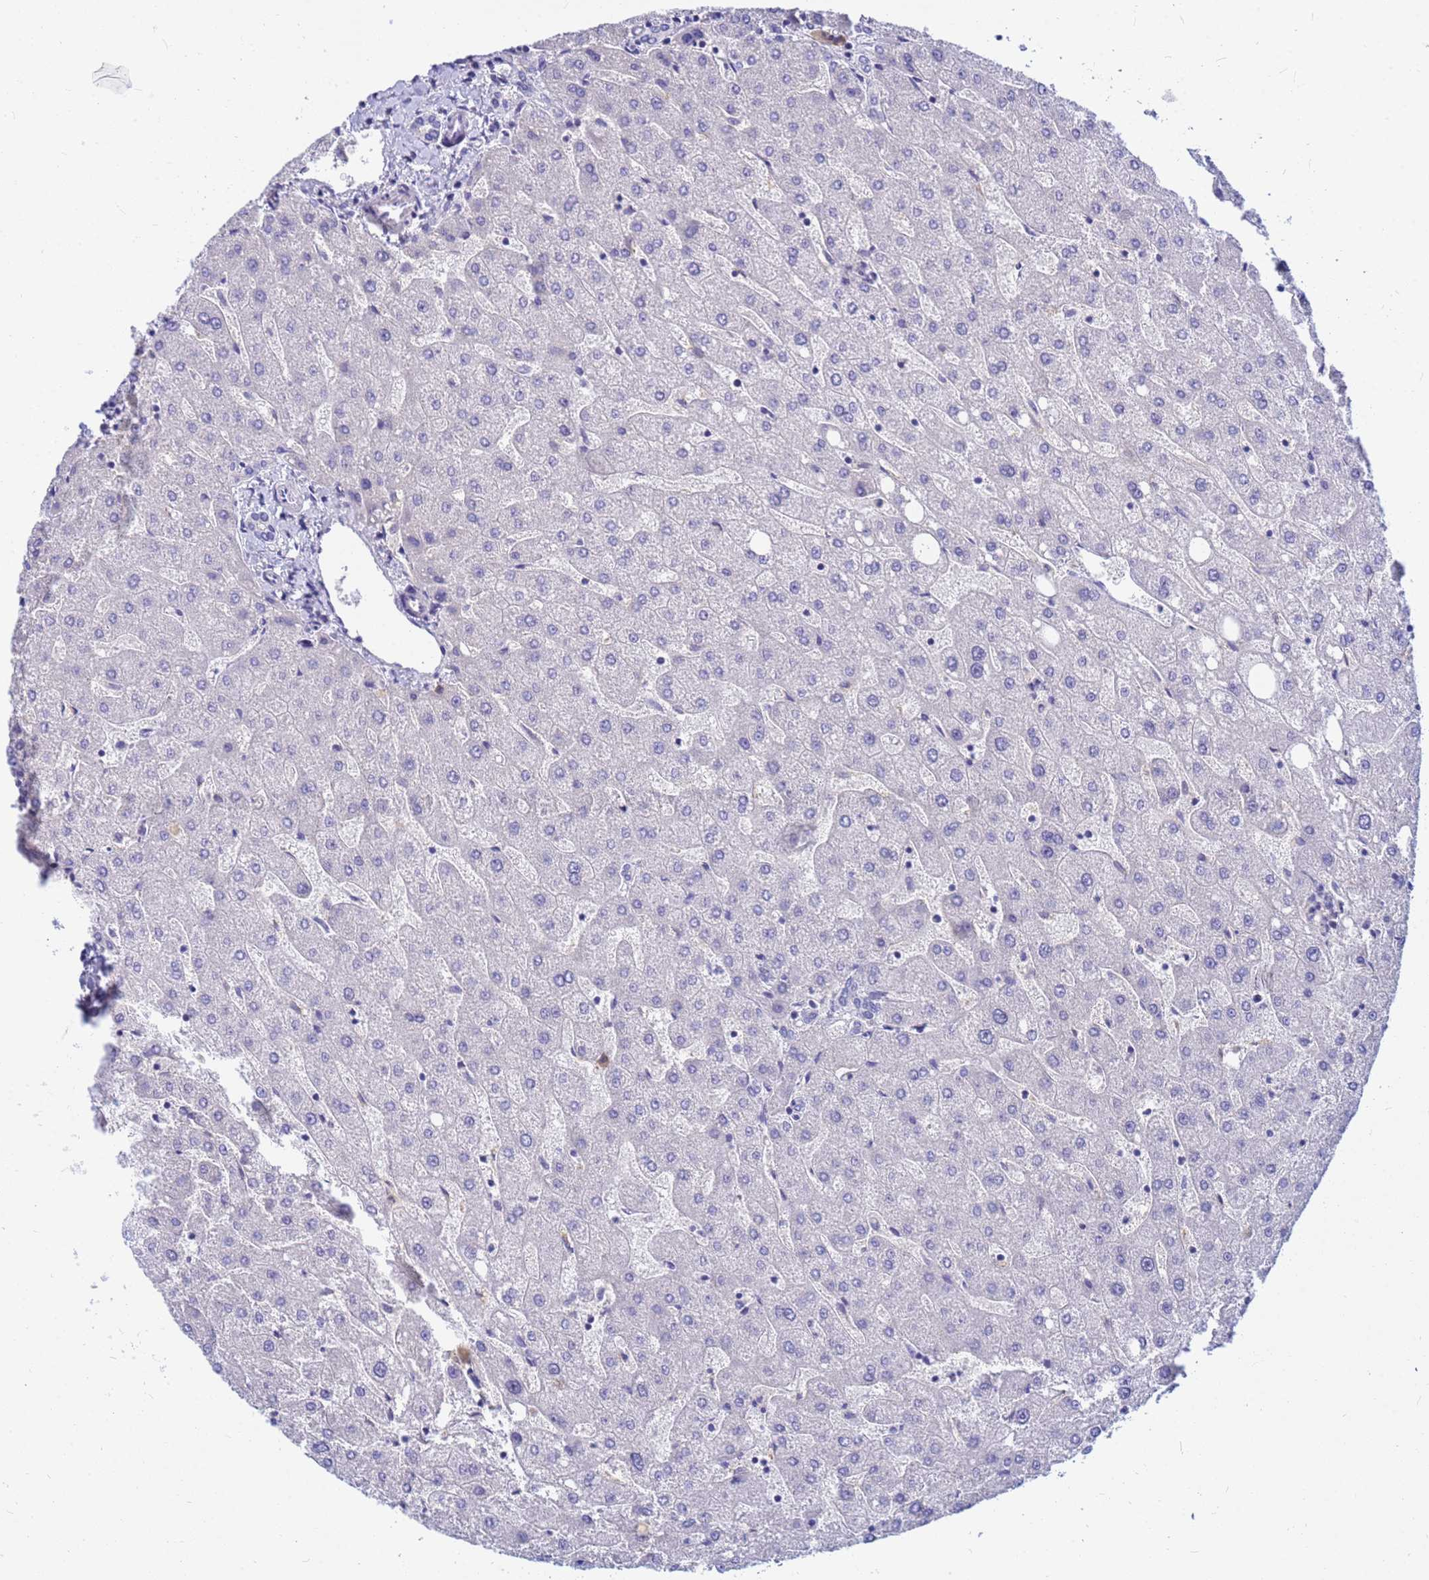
{"staining": {"intensity": "negative", "quantity": "none", "location": "none"}, "tissue": "liver", "cell_type": "Cholangiocytes", "image_type": "normal", "snomed": [{"axis": "morphology", "description": "Normal tissue, NOS"}, {"axis": "topography", "description": "Liver"}], "caption": "This is an IHC image of unremarkable liver. There is no positivity in cholangiocytes.", "gene": "DPRX", "patient": {"sex": "male", "age": 67}}